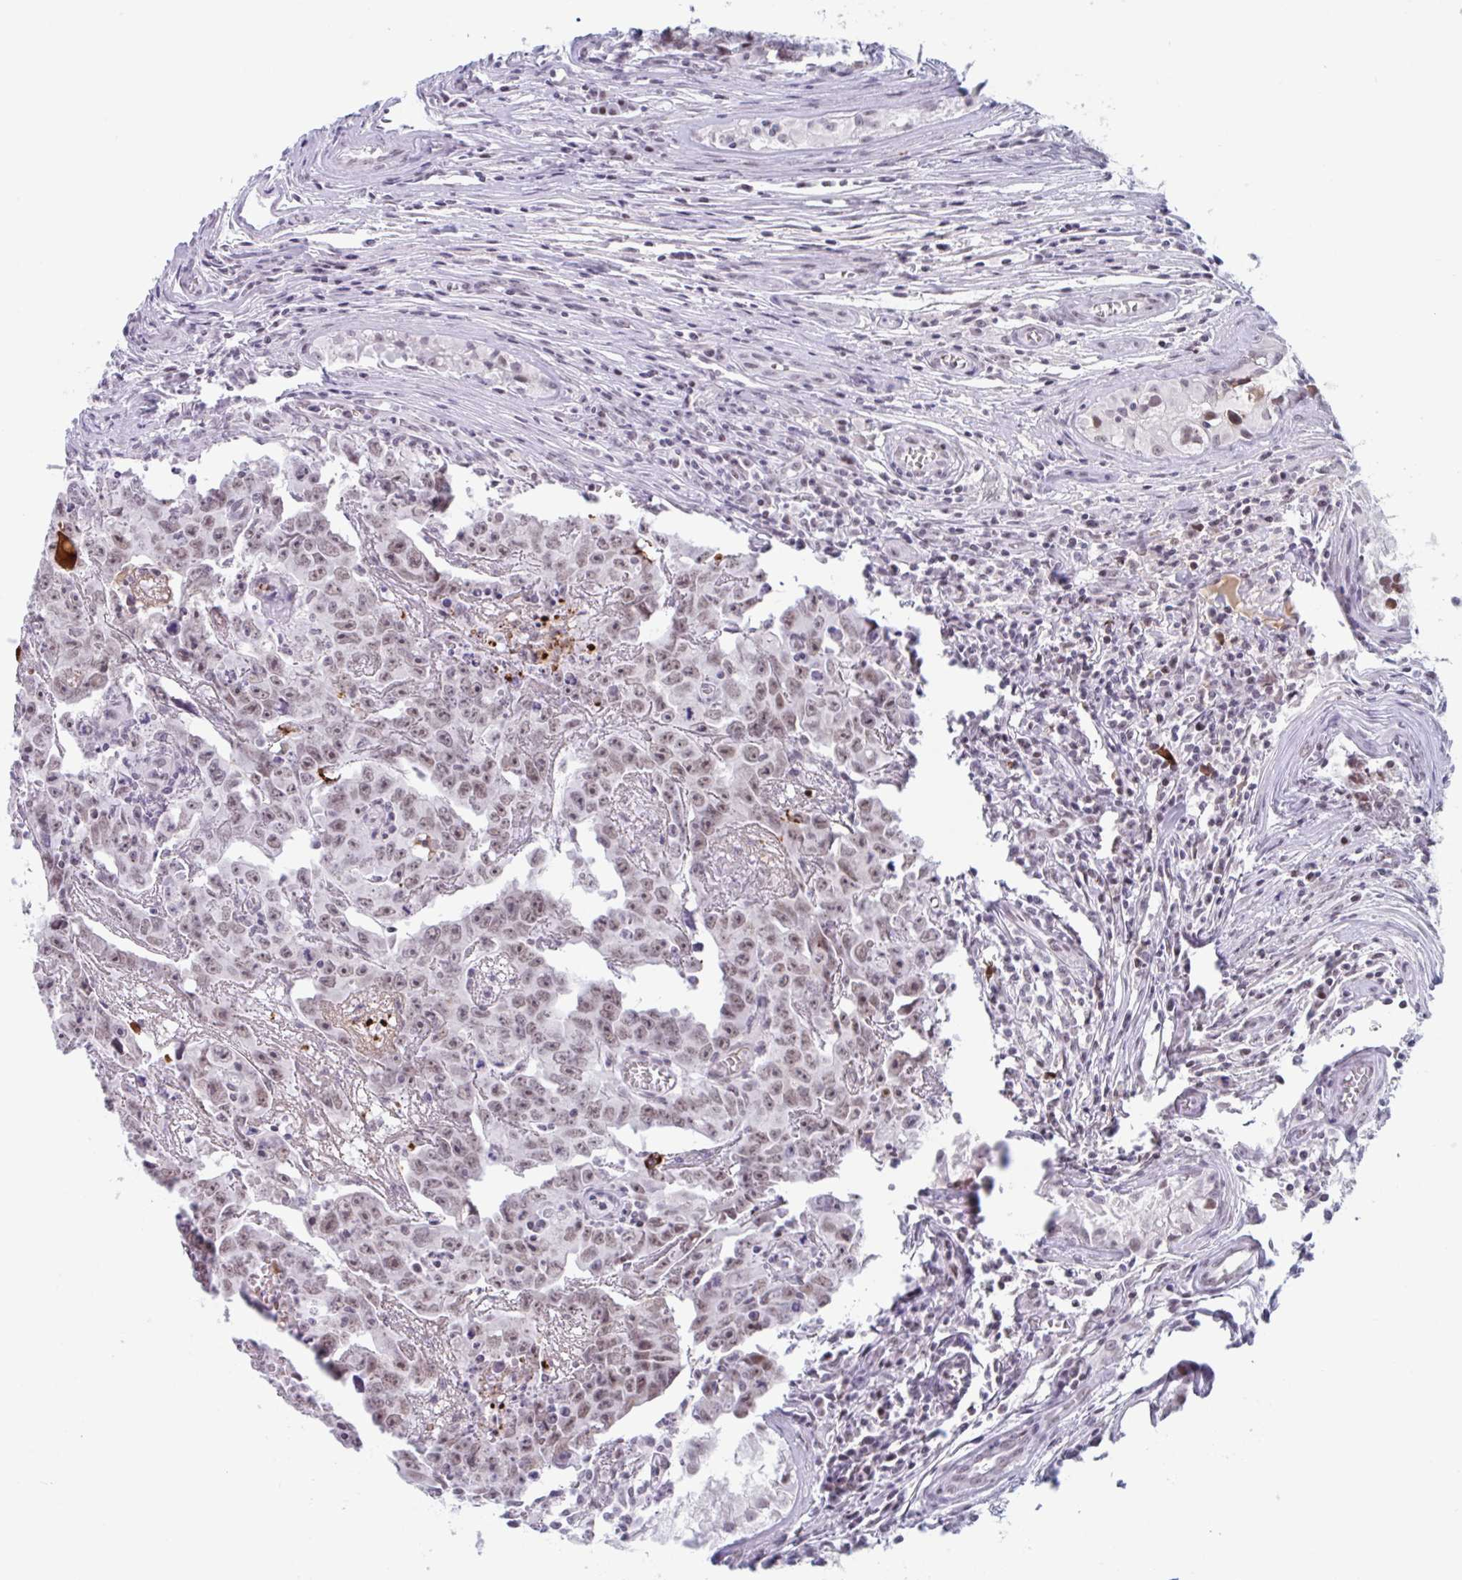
{"staining": {"intensity": "moderate", "quantity": ">75%", "location": "nuclear"}, "tissue": "testis cancer", "cell_type": "Tumor cells", "image_type": "cancer", "snomed": [{"axis": "morphology", "description": "Carcinoma, Embryonal, NOS"}, {"axis": "topography", "description": "Testis"}], "caption": "There is medium levels of moderate nuclear expression in tumor cells of testis cancer (embryonal carcinoma), as demonstrated by immunohistochemical staining (brown color).", "gene": "PLG", "patient": {"sex": "male", "age": 22}}